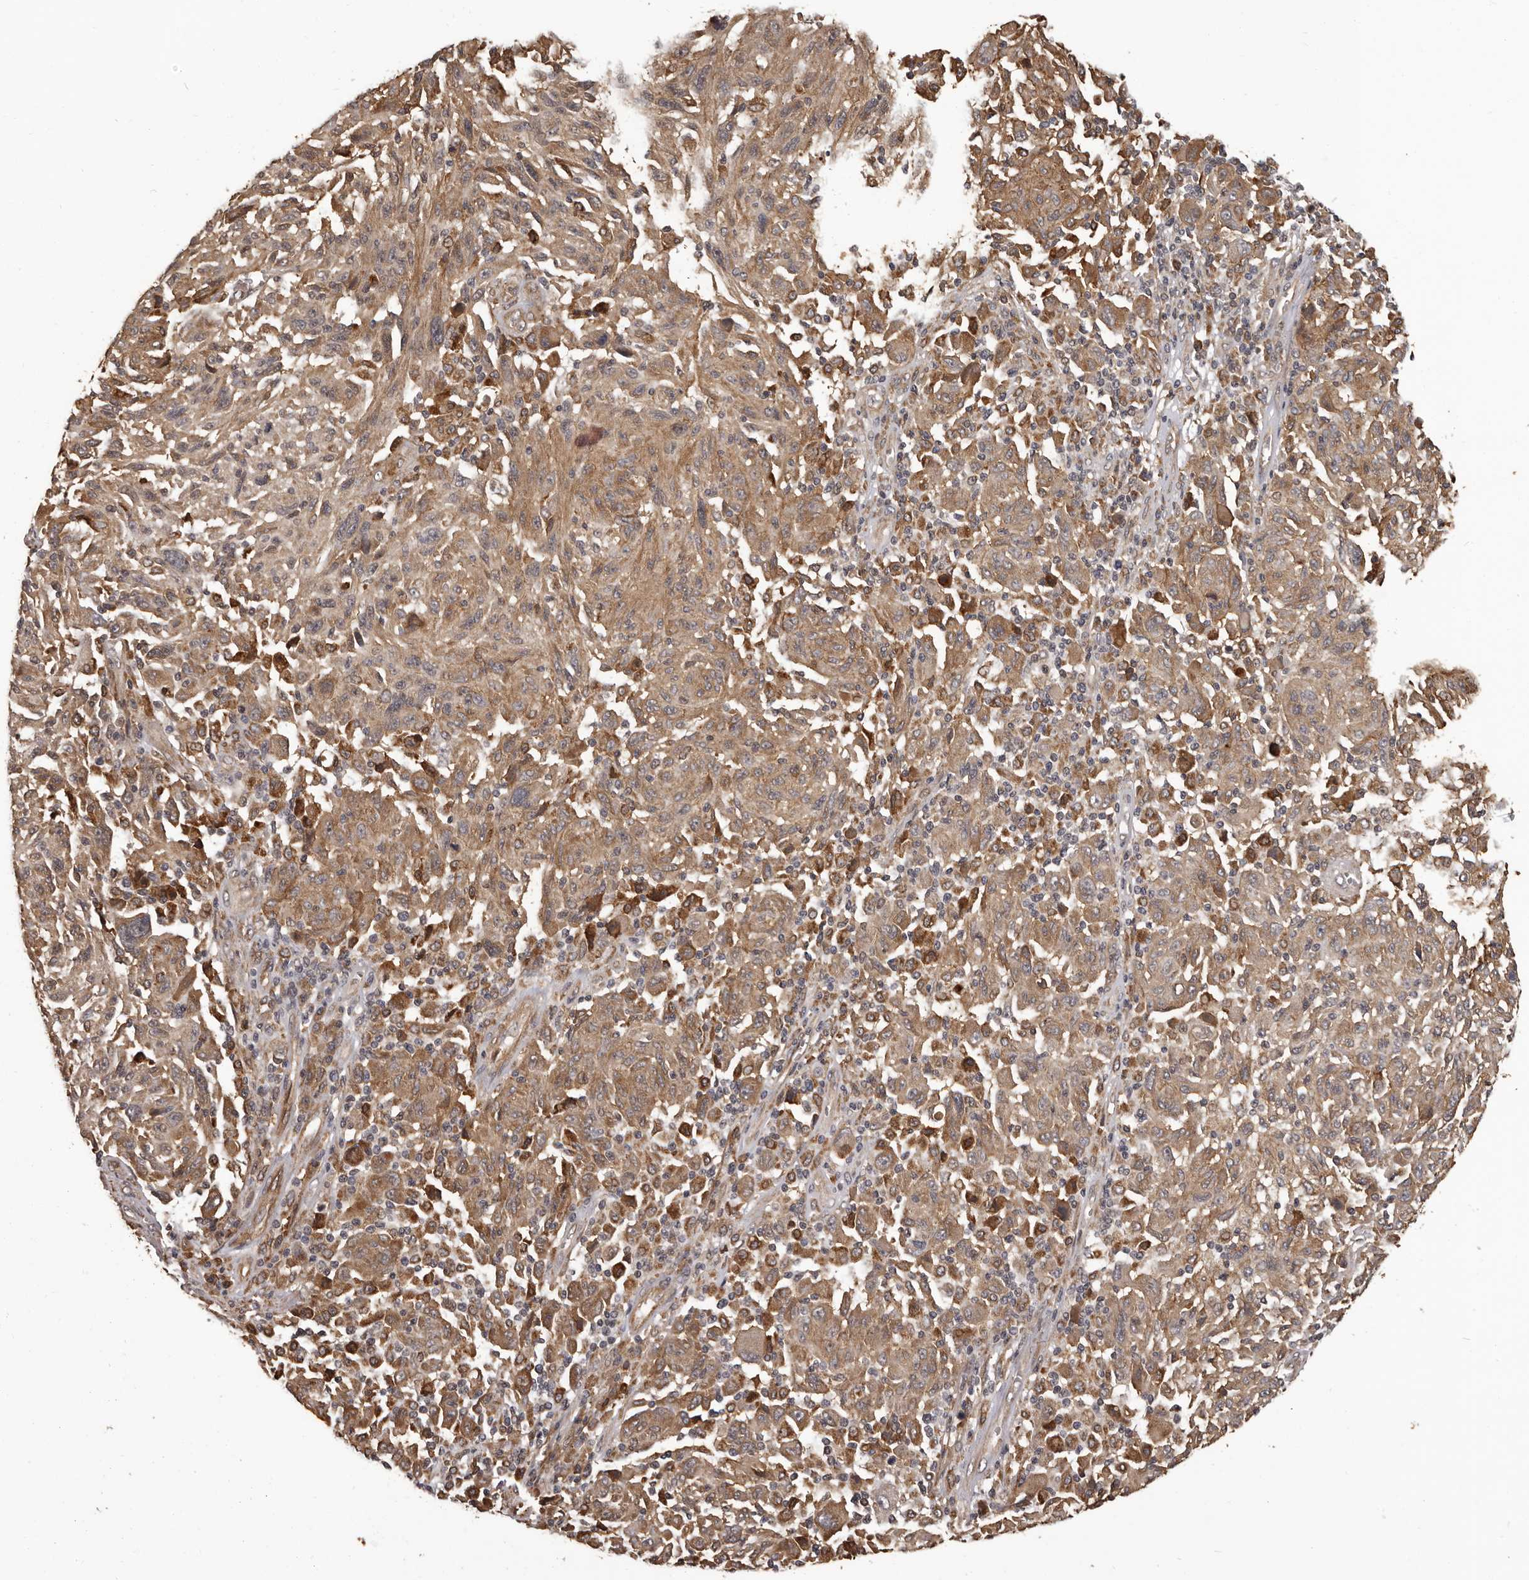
{"staining": {"intensity": "moderate", "quantity": ">75%", "location": "cytoplasmic/membranous"}, "tissue": "melanoma", "cell_type": "Tumor cells", "image_type": "cancer", "snomed": [{"axis": "morphology", "description": "Malignant melanoma, NOS"}, {"axis": "topography", "description": "Skin"}], "caption": "Malignant melanoma stained with a protein marker exhibits moderate staining in tumor cells.", "gene": "SLITRK6", "patient": {"sex": "male", "age": 53}}